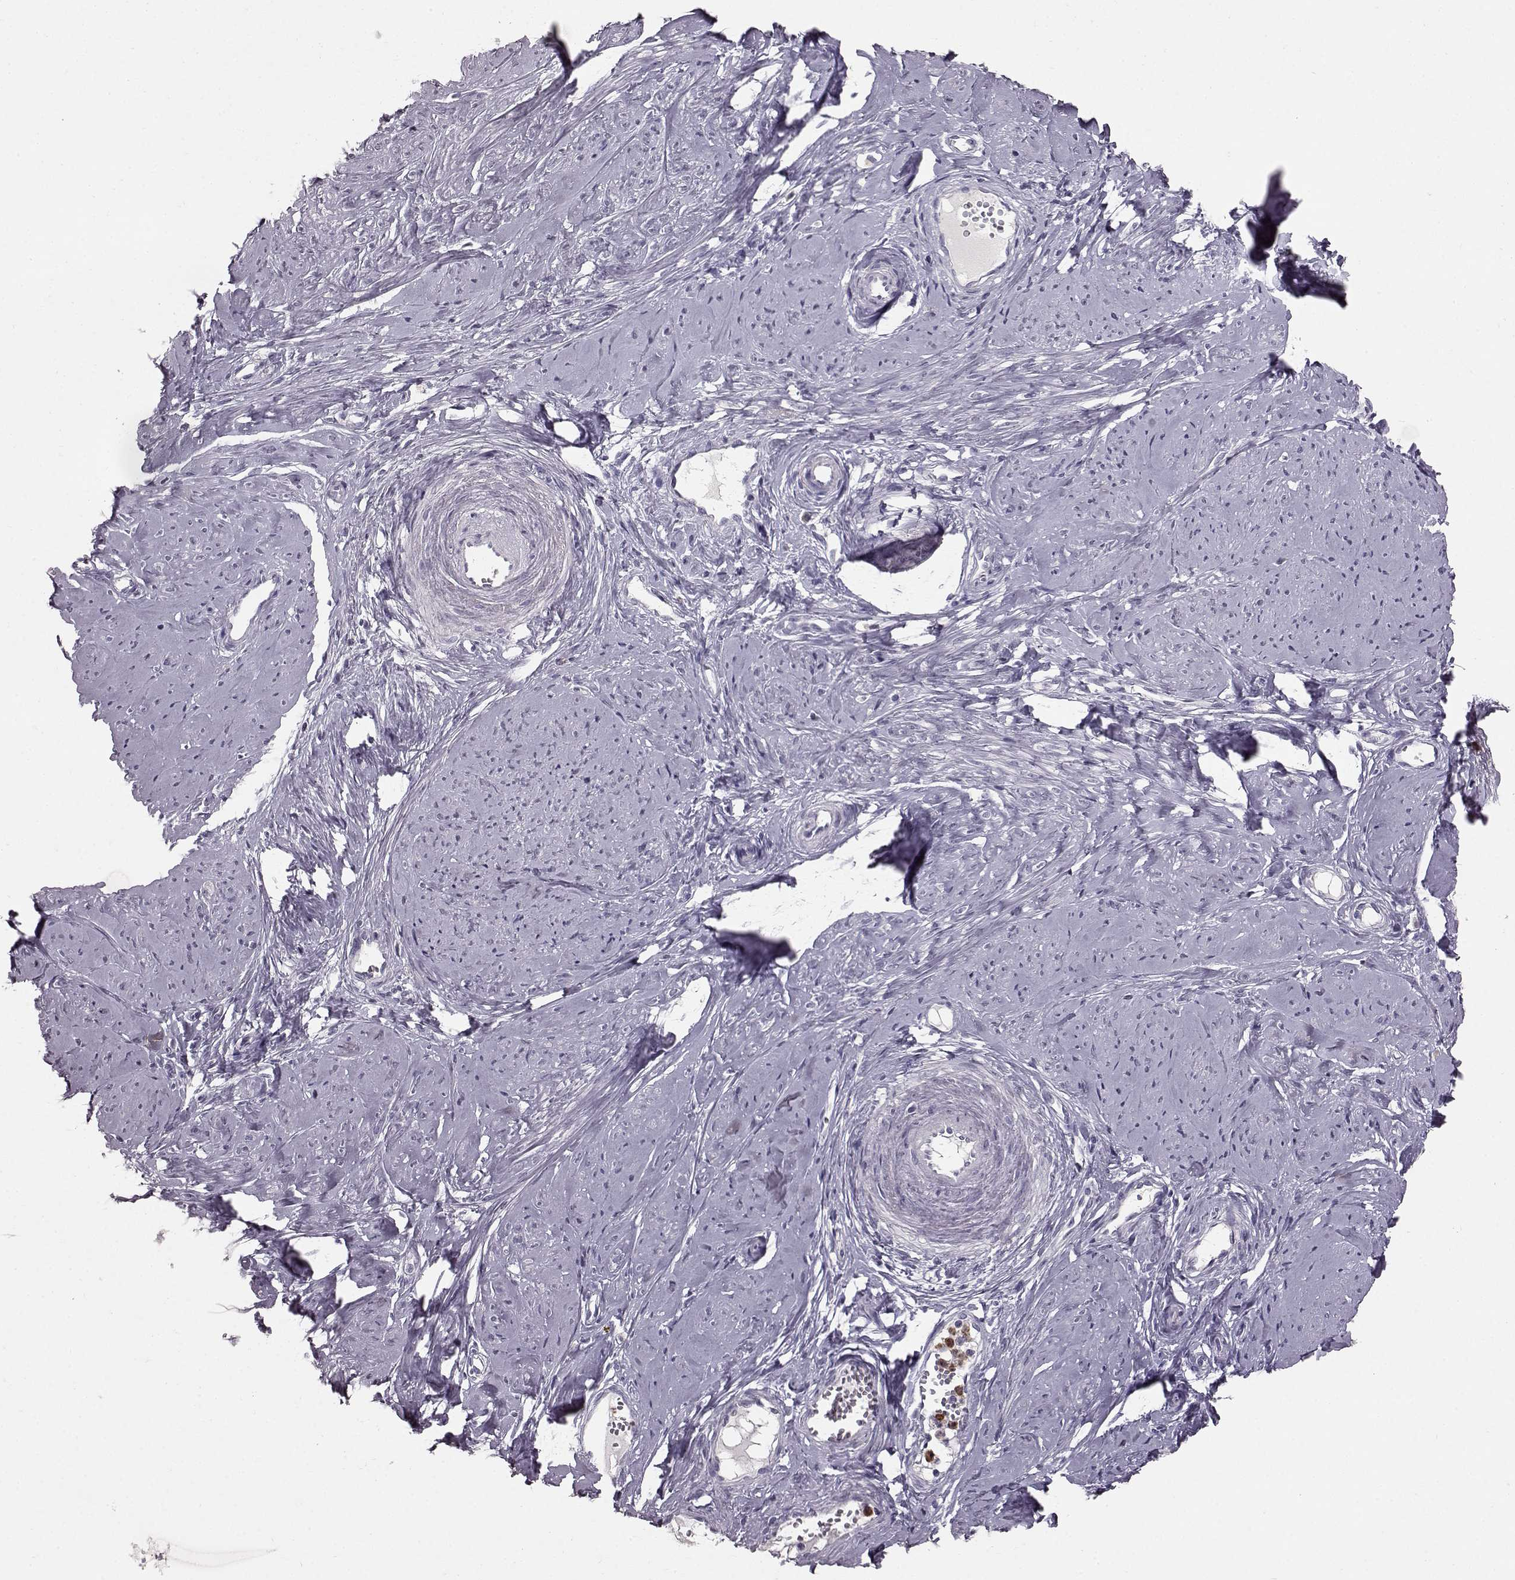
{"staining": {"intensity": "negative", "quantity": "none", "location": "none"}, "tissue": "smooth muscle", "cell_type": "Smooth muscle cells", "image_type": "normal", "snomed": [{"axis": "morphology", "description": "Normal tissue, NOS"}, {"axis": "topography", "description": "Smooth muscle"}], "caption": "Smooth muscle cells show no significant protein expression in normal smooth muscle.", "gene": "FUT4", "patient": {"sex": "female", "age": 48}}